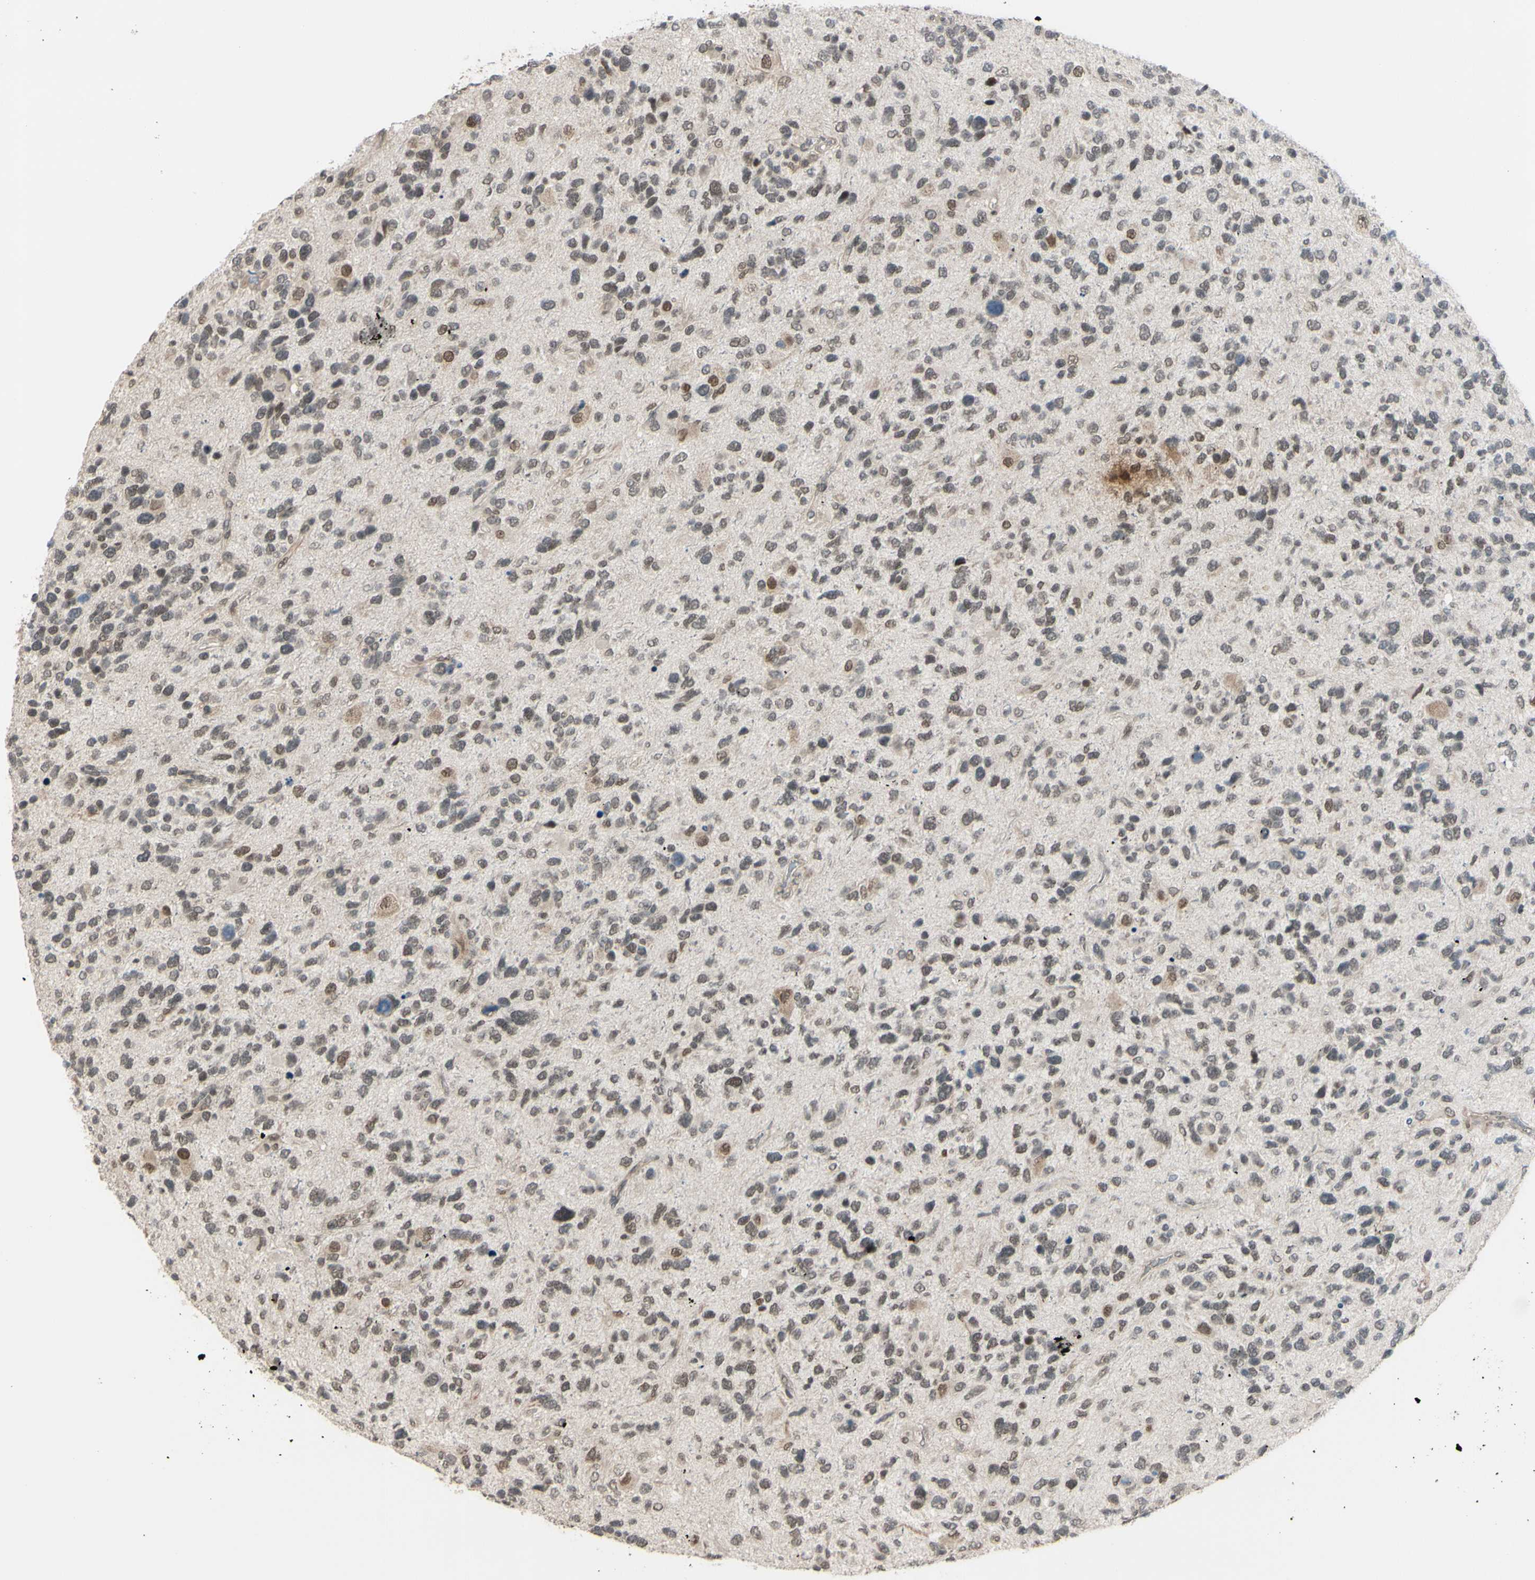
{"staining": {"intensity": "weak", "quantity": "25%-75%", "location": "nuclear"}, "tissue": "glioma", "cell_type": "Tumor cells", "image_type": "cancer", "snomed": [{"axis": "morphology", "description": "Glioma, malignant, High grade"}, {"axis": "topography", "description": "Brain"}], "caption": "An immunohistochemistry image of neoplastic tissue is shown. Protein staining in brown labels weak nuclear positivity in glioma within tumor cells.", "gene": "BRMS1", "patient": {"sex": "female", "age": 58}}